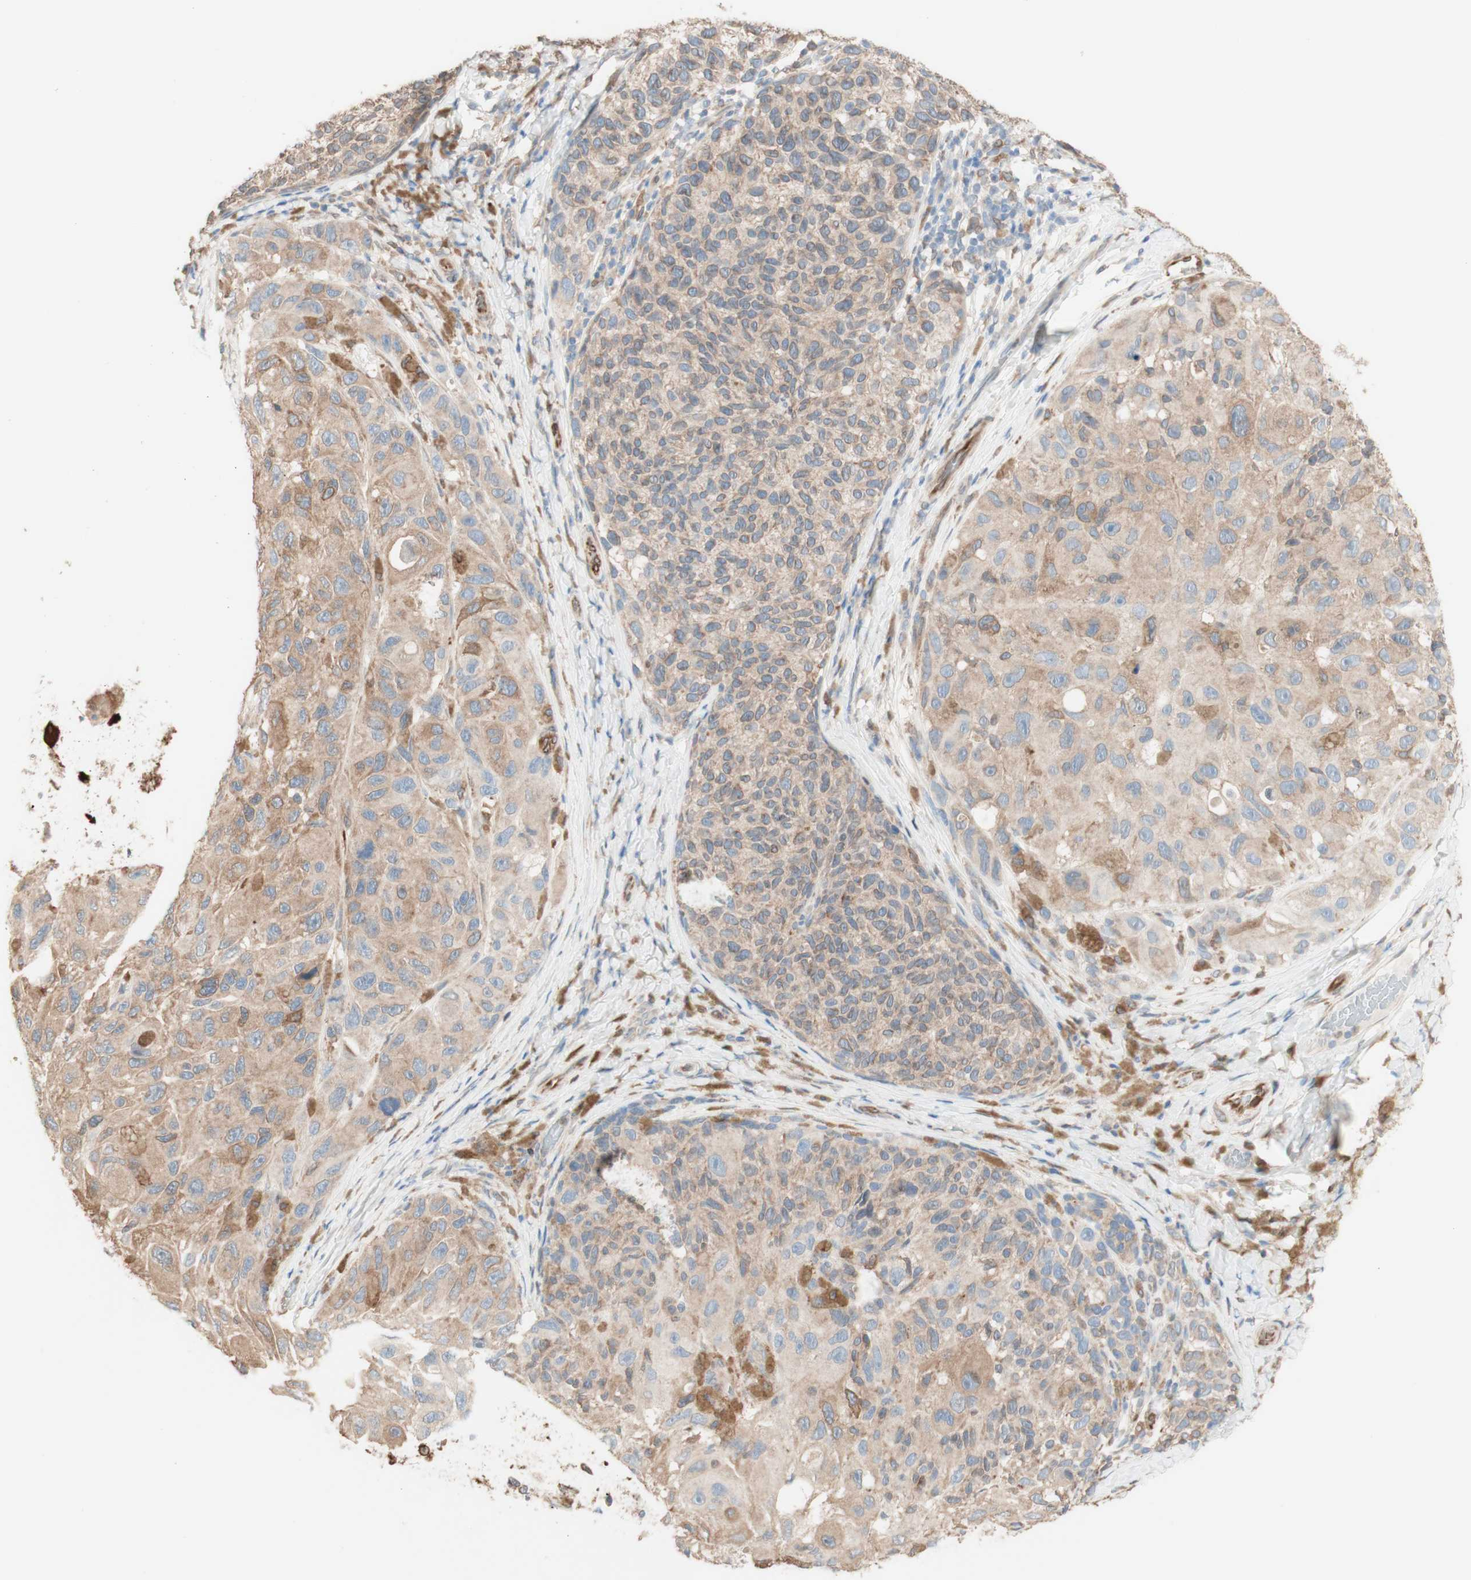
{"staining": {"intensity": "weak", "quantity": ">75%", "location": "cytoplasmic/membranous"}, "tissue": "melanoma", "cell_type": "Tumor cells", "image_type": "cancer", "snomed": [{"axis": "morphology", "description": "Malignant melanoma, NOS"}, {"axis": "topography", "description": "Skin"}], "caption": "A high-resolution photomicrograph shows immunohistochemistry (IHC) staining of malignant melanoma, which shows weak cytoplasmic/membranous positivity in approximately >75% of tumor cells.", "gene": "COMT", "patient": {"sex": "female", "age": 73}}